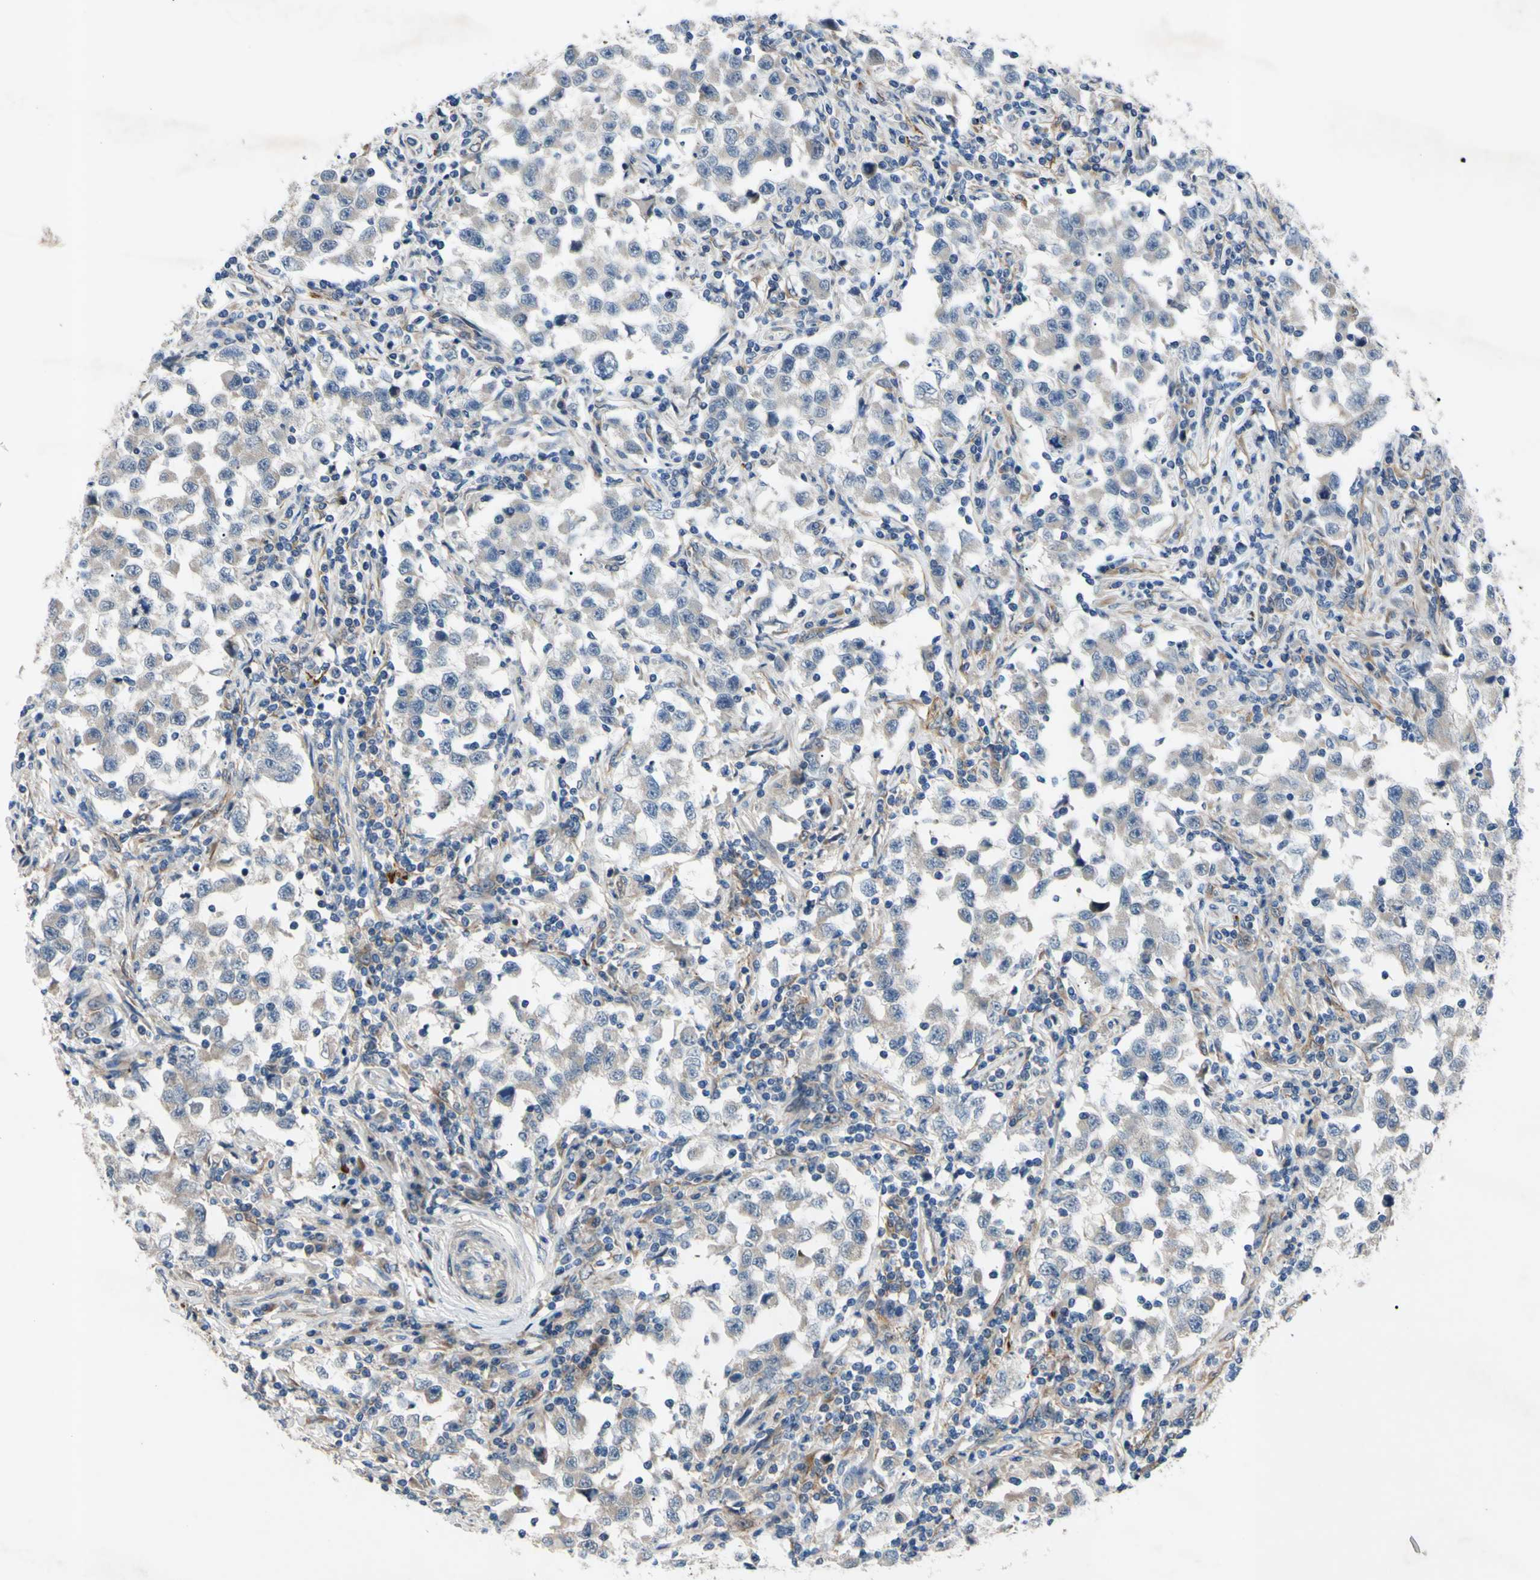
{"staining": {"intensity": "negative", "quantity": "none", "location": "none"}, "tissue": "testis cancer", "cell_type": "Tumor cells", "image_type": "cancer", "snomed": [{"axis": "morphology", "description": "Carcinoma, Embryonal, NOS"}, {"axis": "topography", "description": "Testis"}], "caption": "Tumor cells show no significant expression in testis cancer. (Stains: DAB (3,3'-diaminobenzidine) immunohistochemistry (IHC) with hematoxylin counter stain, Microscopy: brightfield microscopy at high magnification).", "gene": "SVIL", "patient": {"sex": "male", "age": 21}}